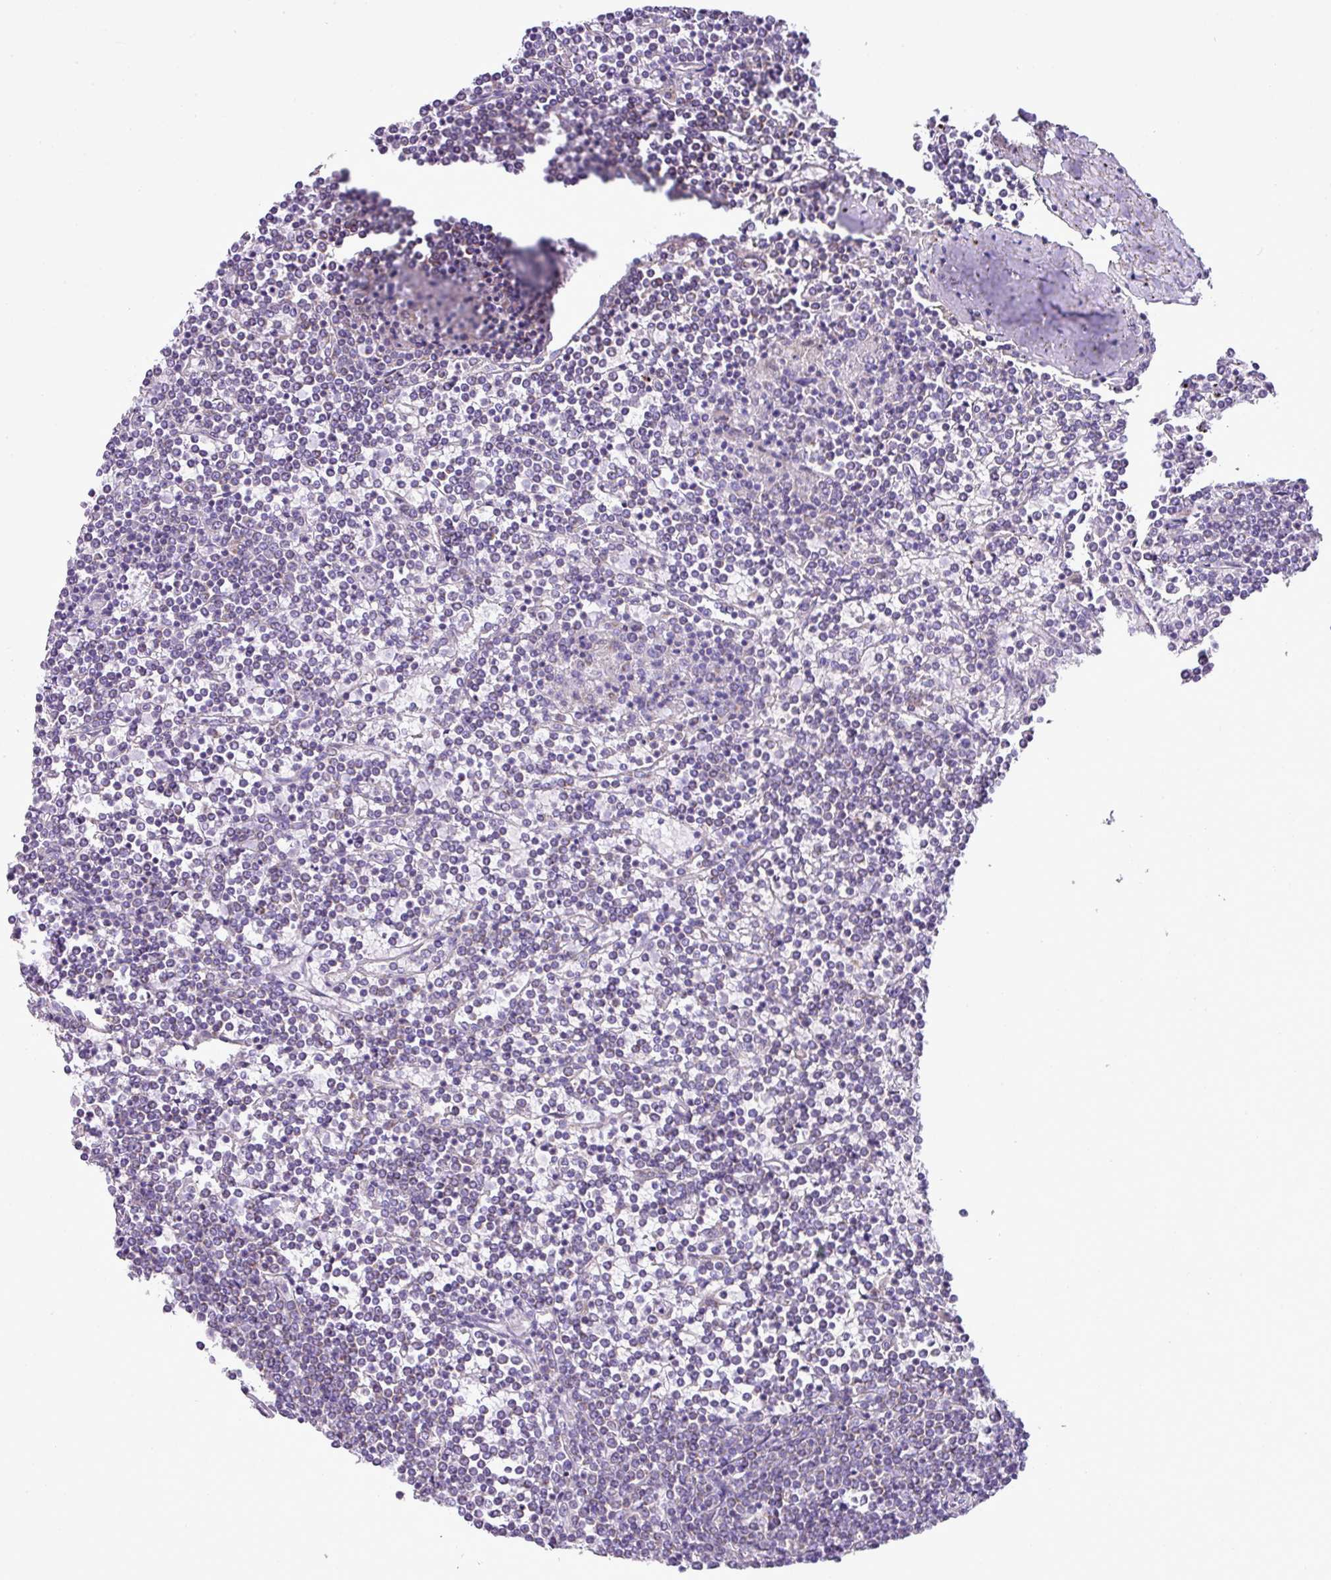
{"staining": {"intensity": "negative", "quantity": "none", "location": "none"}, "tissue": "lymphoma", "cell_type": "Tumor cells", "image_type": "cancer", "snomed": [{"axis": "morphology", "description": "Malignant lymphoma, non-Hodgkin's type, Low grade"}, {"axis": "topography", "description": "Spleen"}], "caption": "Photomicrograph shows no significant protein expression in tumor cells of lymphoma. (DAB immunohistochemistry visualized using brightfield microscopy, high magnification).", "gene": "PGAP4", "patient": {"sex": "female", "age": 19}}